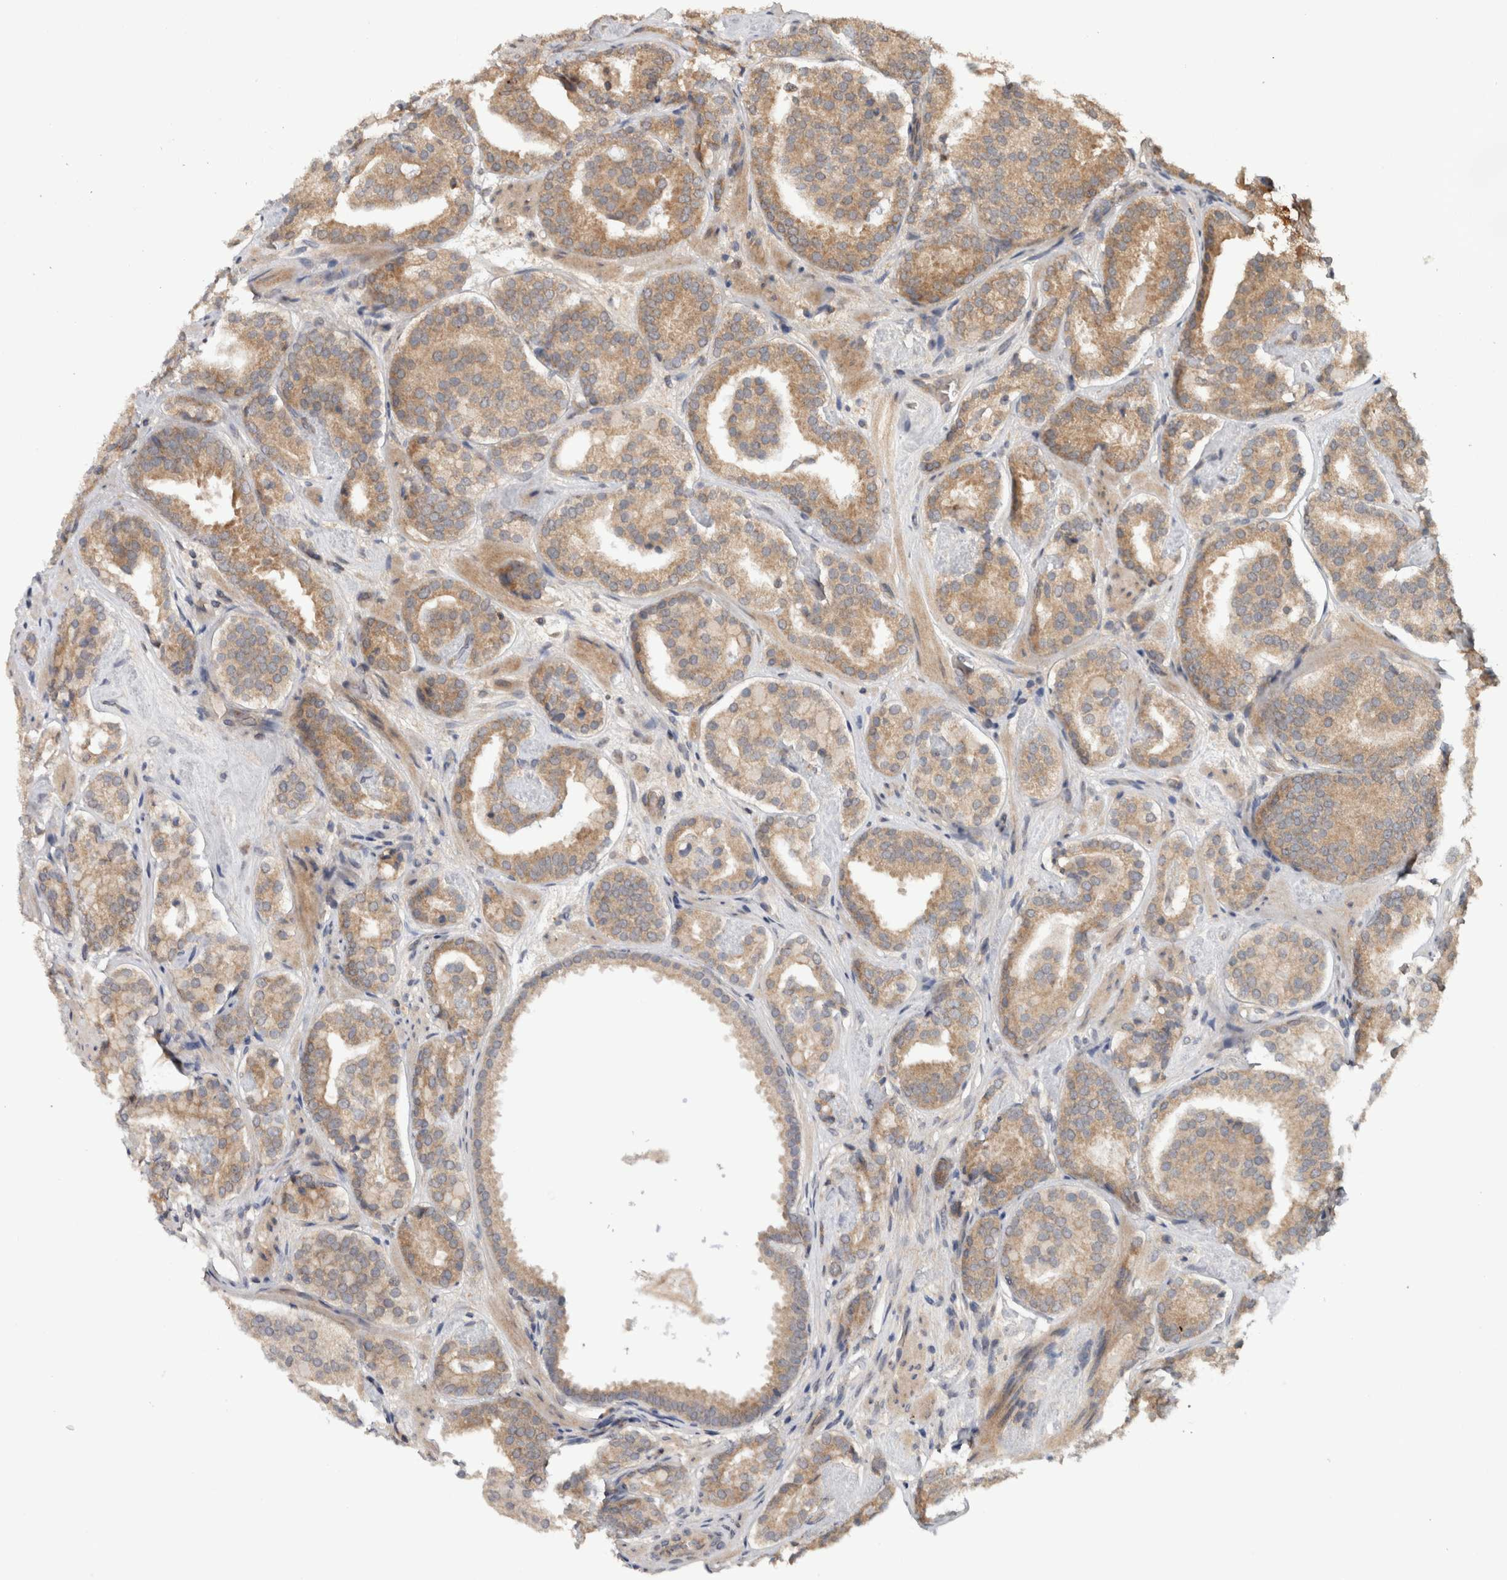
{"staining": {"intensity": "weak", "quantity": ">75%", "location": "cytoplasmic/membranous"}, "tissue": "prostate cancer", "cell_type": "Tumor cells", "image_type": "cancer", "snomed": [{"axis": "morphology", "description": "Adenocarcinoma, Low grade"}, {"axis": "topography", "description": "Prostate"}], "caption": "An immunohistochemistry histopathology image of neoplastic tissue is shown. Protein staining in brown shows weak cytoplasmic/membranous positivity in prostate low-grade adenocarcinoma within tumor cells. Ihc stains the protein of interest in brown and the nuclei are stained blue.", "gene": "HMOX2", "patient": {"sex": "male", "age": 69}}